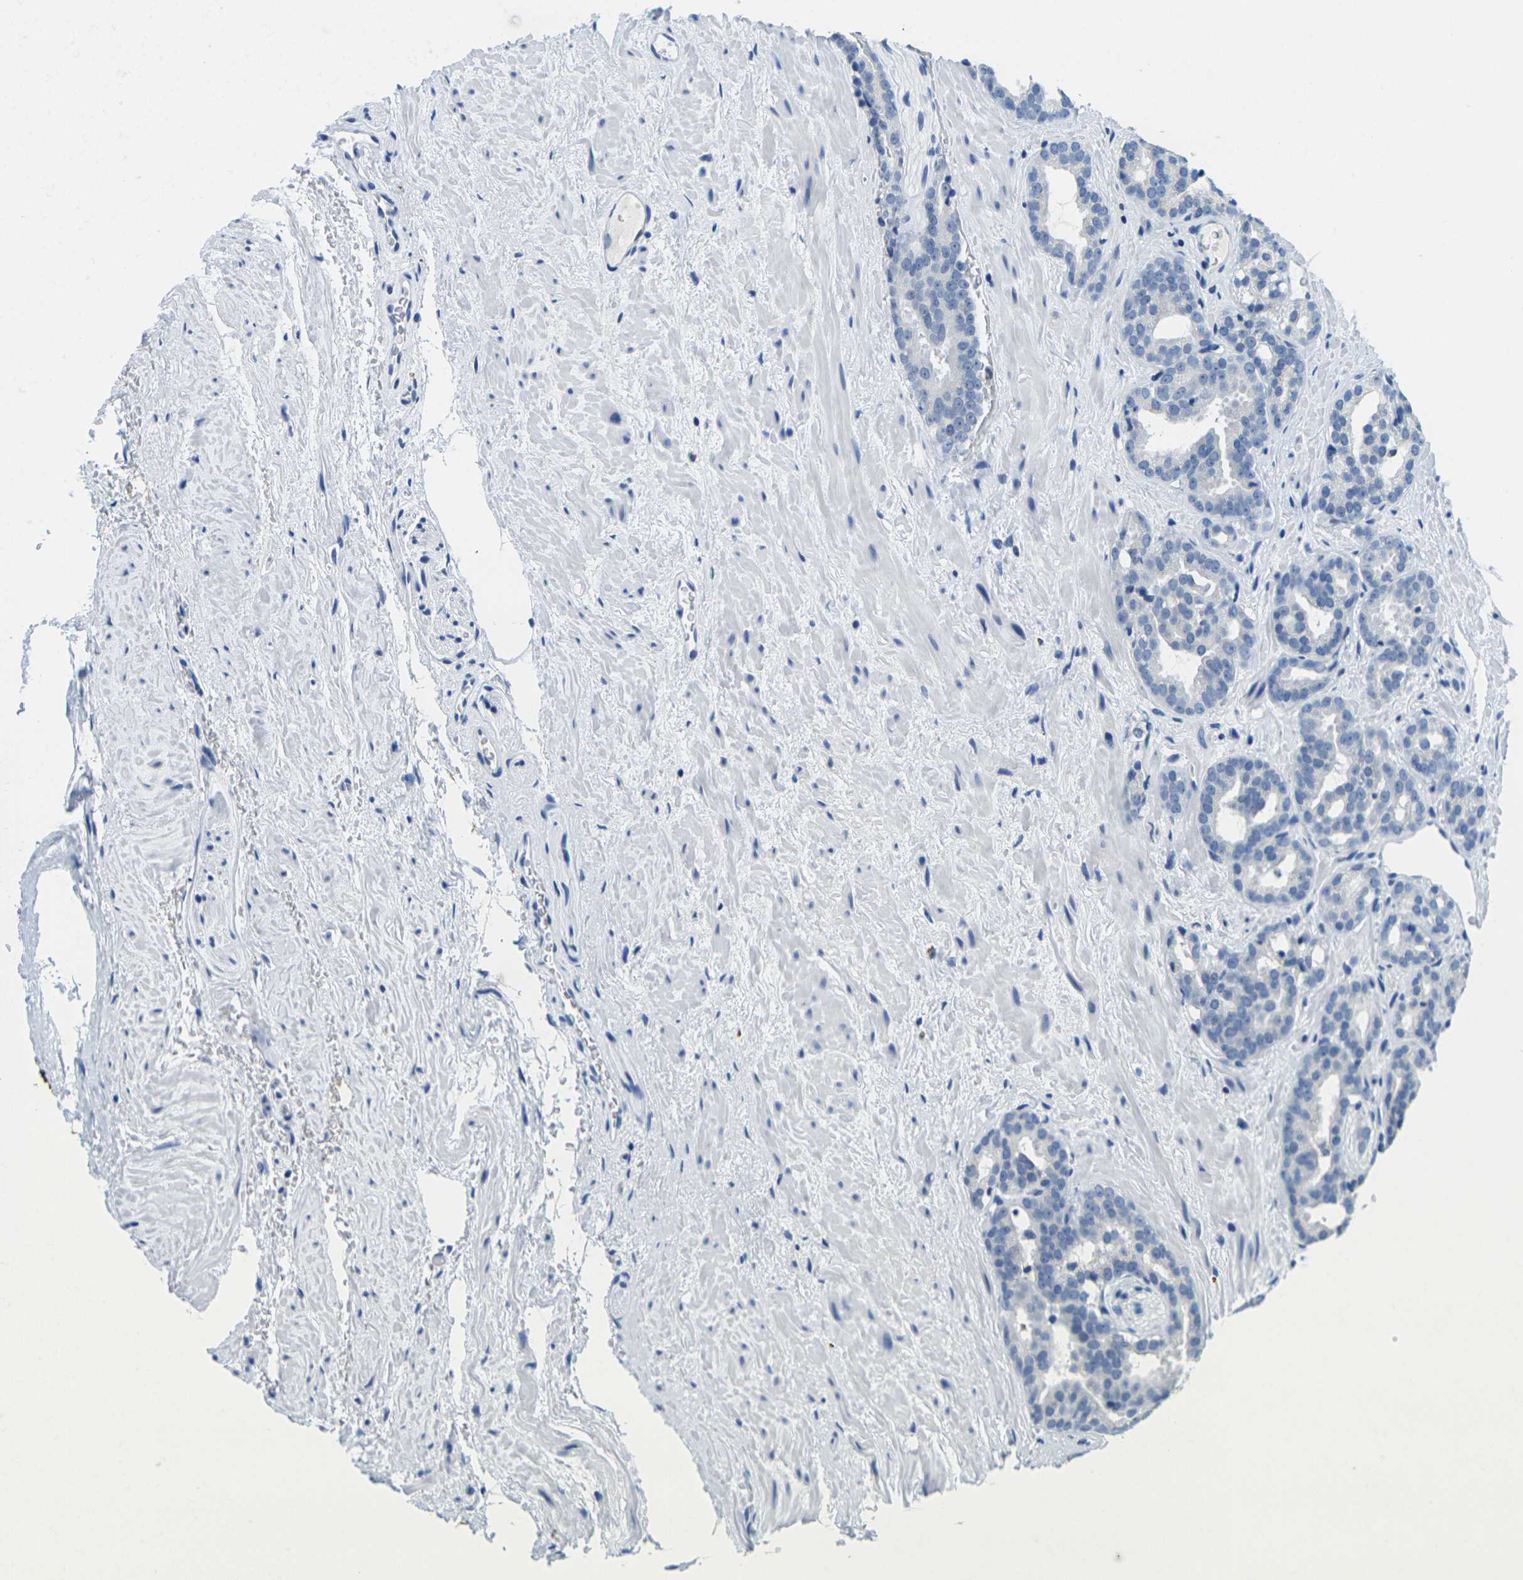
{"staining": {"intensity": "moderate", "quantity": "<25%", "location": "cytoplasmic/membranous"}, "tissue": "prostate cancer", "cell_type": "Tumor cells", "image_type": "cancer", "snomed": [{"axis": "morphology", "description": "Adenocarcinoma, Low grade"}, {"axis": "topography", "description": "Prostate"}], "caption": "Protein staining of prostate low-grade adenocarcinoma tissue displays moderate cytoplasmic/membranous positivity in approximately <25% of tumor cells. The staining was performed using DAB to visualize the protein expression in brown, while the nuclei were stained in blue with hematoxylin (Magnification: 20x).", "gene": "FAM3D", "patient": {"sex": "male", "age": 63}}